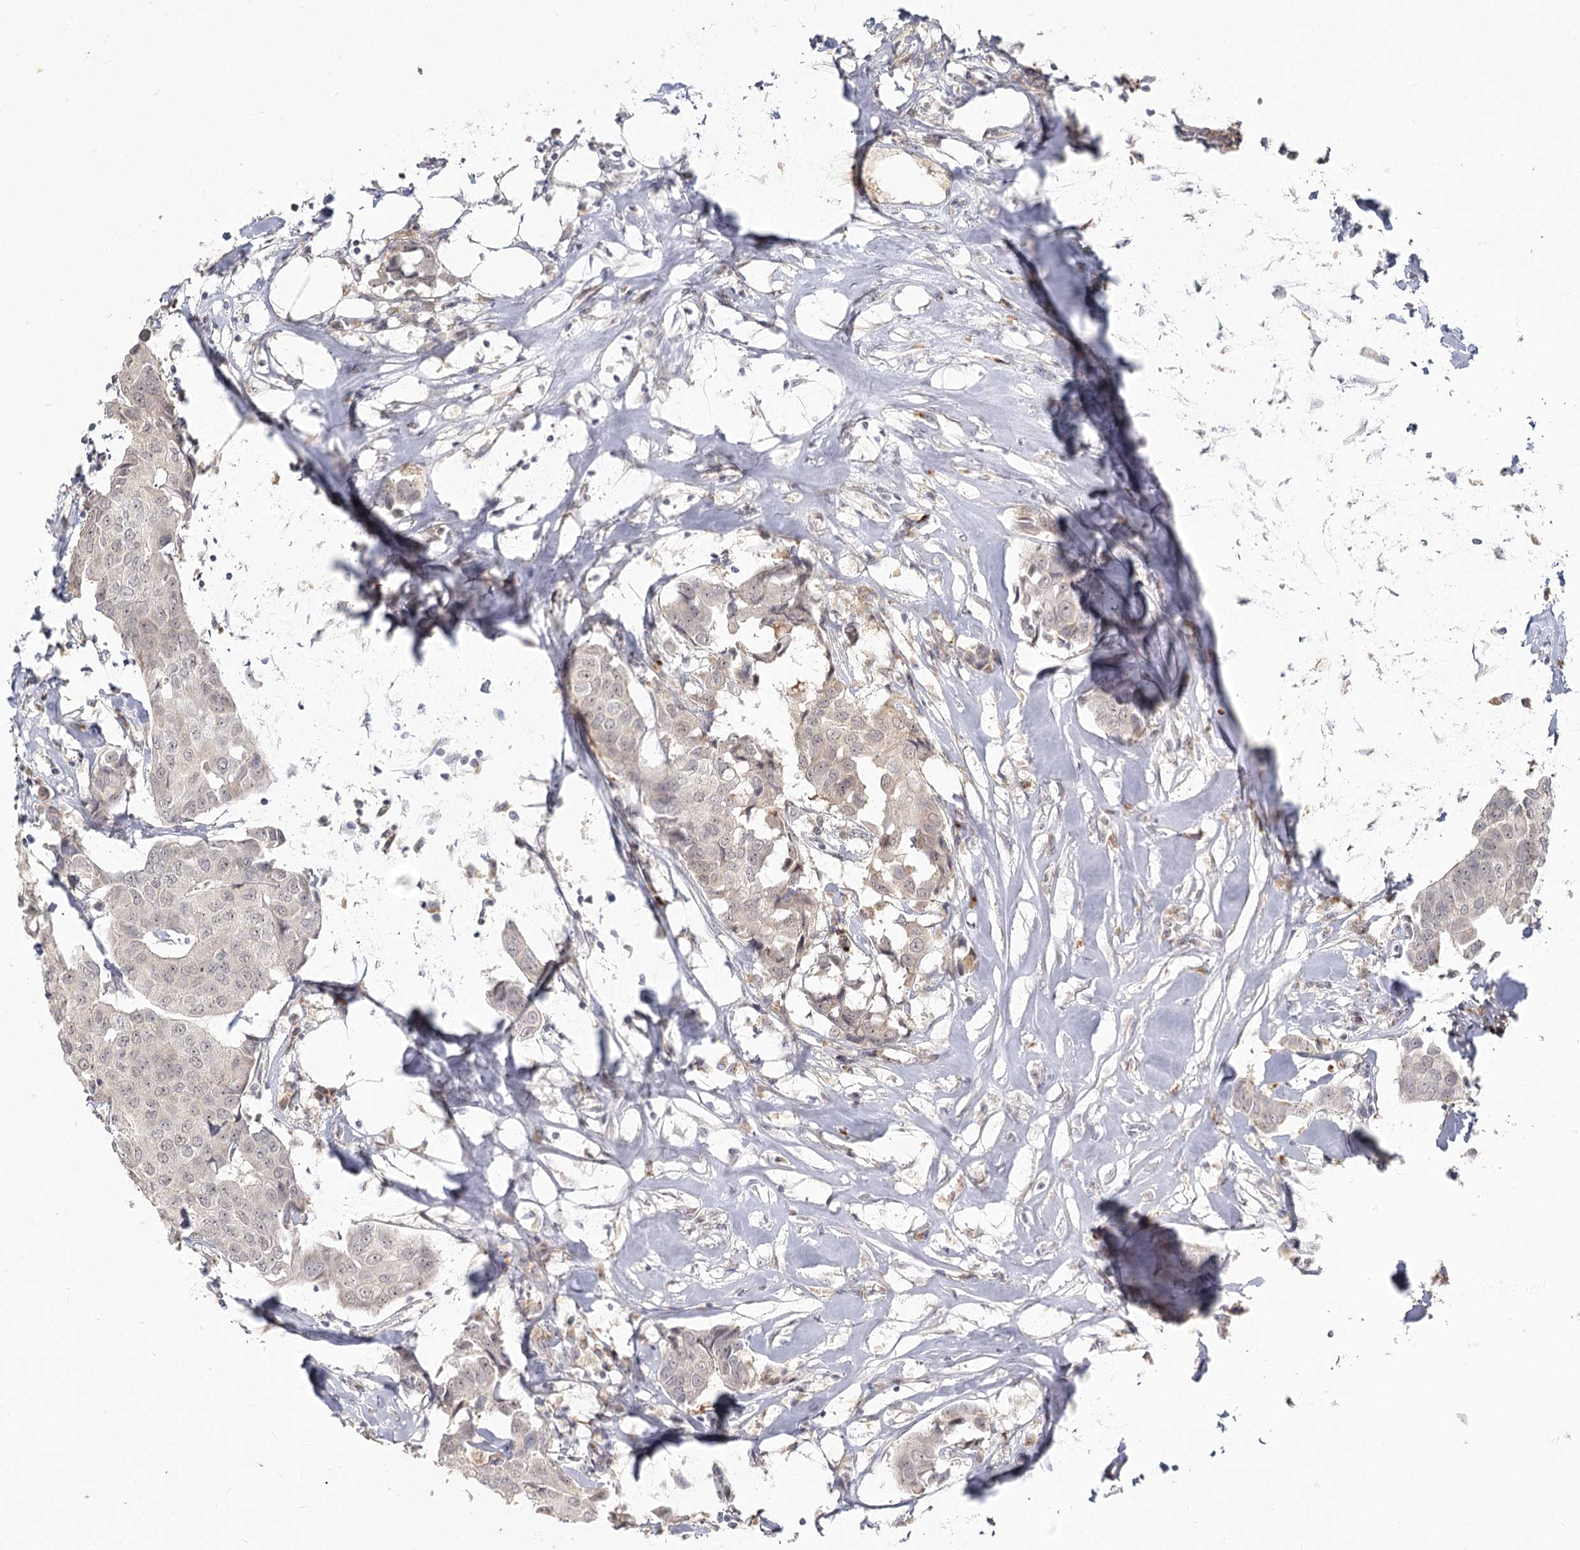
{"staining": {"intensity": "weak", "quantity": "25%-75%", "location": "nuclear"}, "tissue": "breast cancer", "cell_type": "Tumor cells", "image_type": "cancer", "snomed": [{"axis": "morphology", "description": "Duct carcinoma"}, {"axis": "topography", "description": "Breast"}], "caption": "Breast infiltrating ductal carcinoma tissue displays weak nuclear expression in about 25%-75% of tumor cells (Stains: DAB in brown, nuclei in blue, Microscopy: brightfield microscopy at high magnification).", "gene": "EXOSC7", "patient": {"sex": "female", "age": 80}}